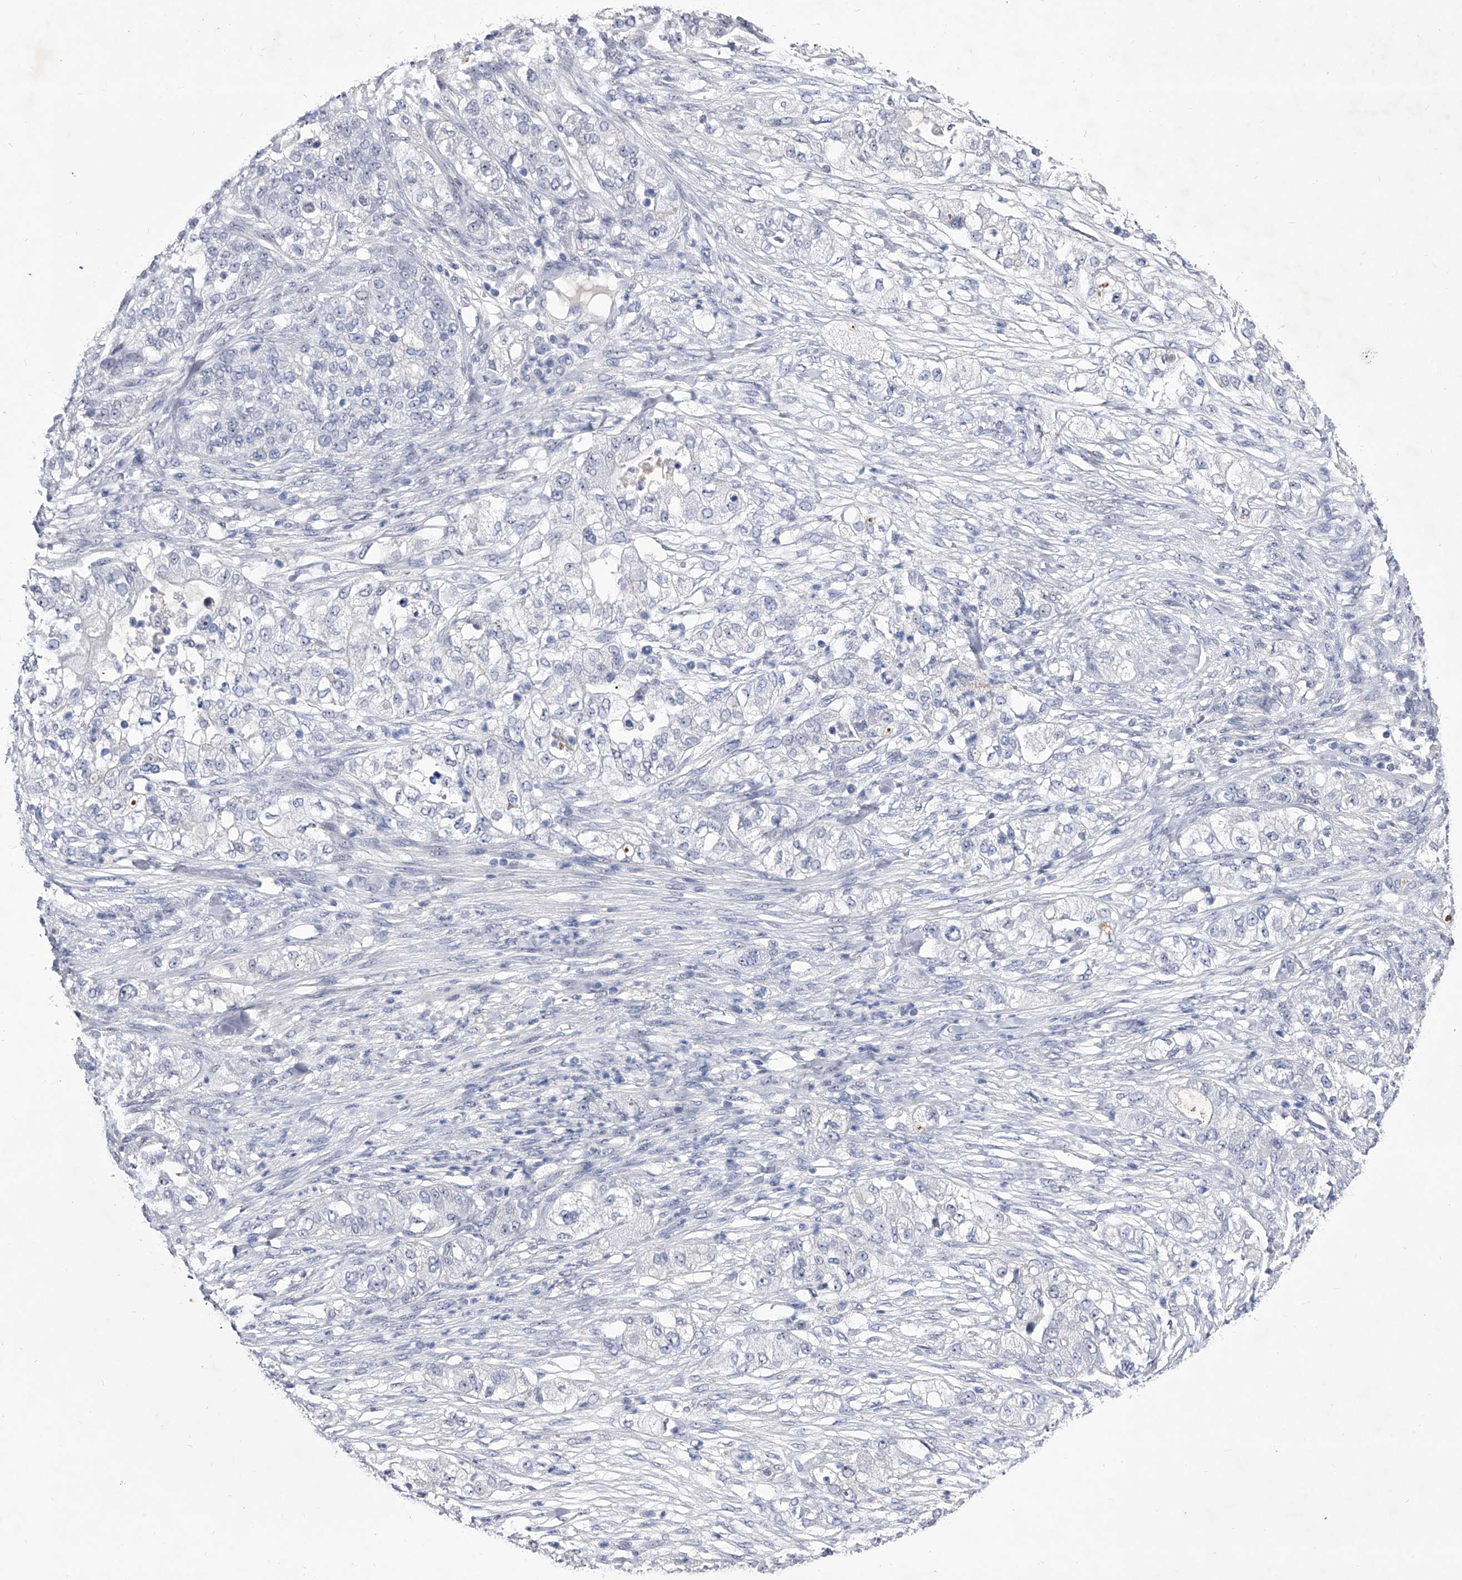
{"staining": {"intensity": "negative", "quantity": "none", "location": "none"}, "tissue": "pancreatic cancer", "cell_type": "Tumor cells", "image_type": "cancer", "snomed": [{"axis": "morphology", "description": "Adenocarcinoma, NOS"}, {"axis": "topography", "description": "Pancreas"}], "caption": "The image reveals no significant expression in tumor cells of pancreatic cancer (adenocarcinoma).", "gene": "CRISP2", "patient": {"sex": "female", "age": 78}}